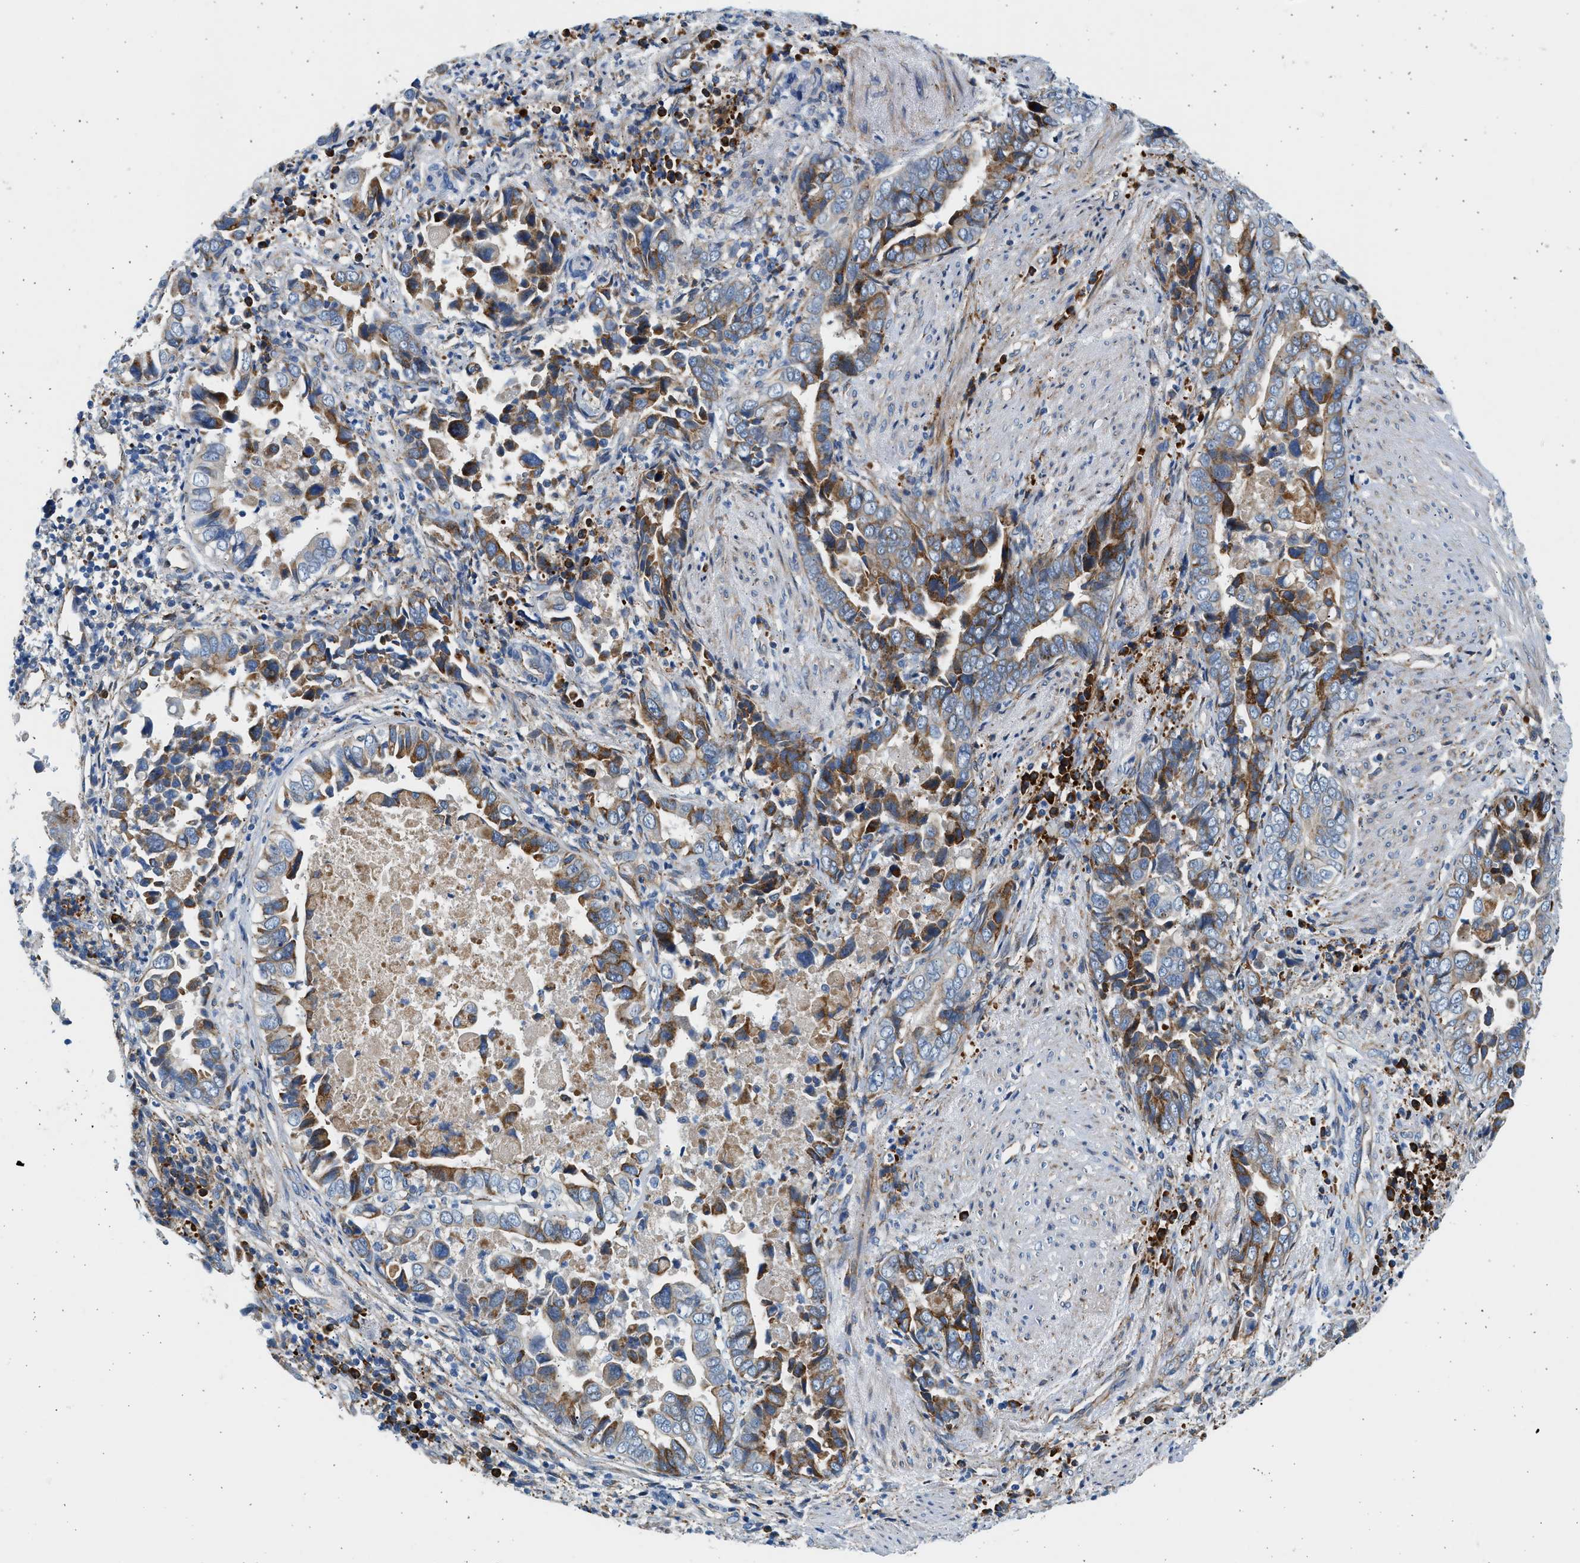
{"staining": {"intensity": "moderate", "quantity": "25%-75%", "location": "cytoplasmic/membranous"}, "tissue": "liver cancer", "cell_type": "Tumor cells", "image_type": "cancer", "snomed": [{"axis": "morphology", "description": "Cholangiocarcinoma"}, {"axis": "topography", "description": "Liver"}], "caption": "This histopathology image exhibits liver cancer stained with immunohistochemistry (IHC) to label a protein in brown. The cytoplasmic/membranous of tumor cells show moderate positivity for the protein. Nuclei are counter-stained blue.", "gene": "CNTN6", "patient": {"sex": "female", "age": 79}}